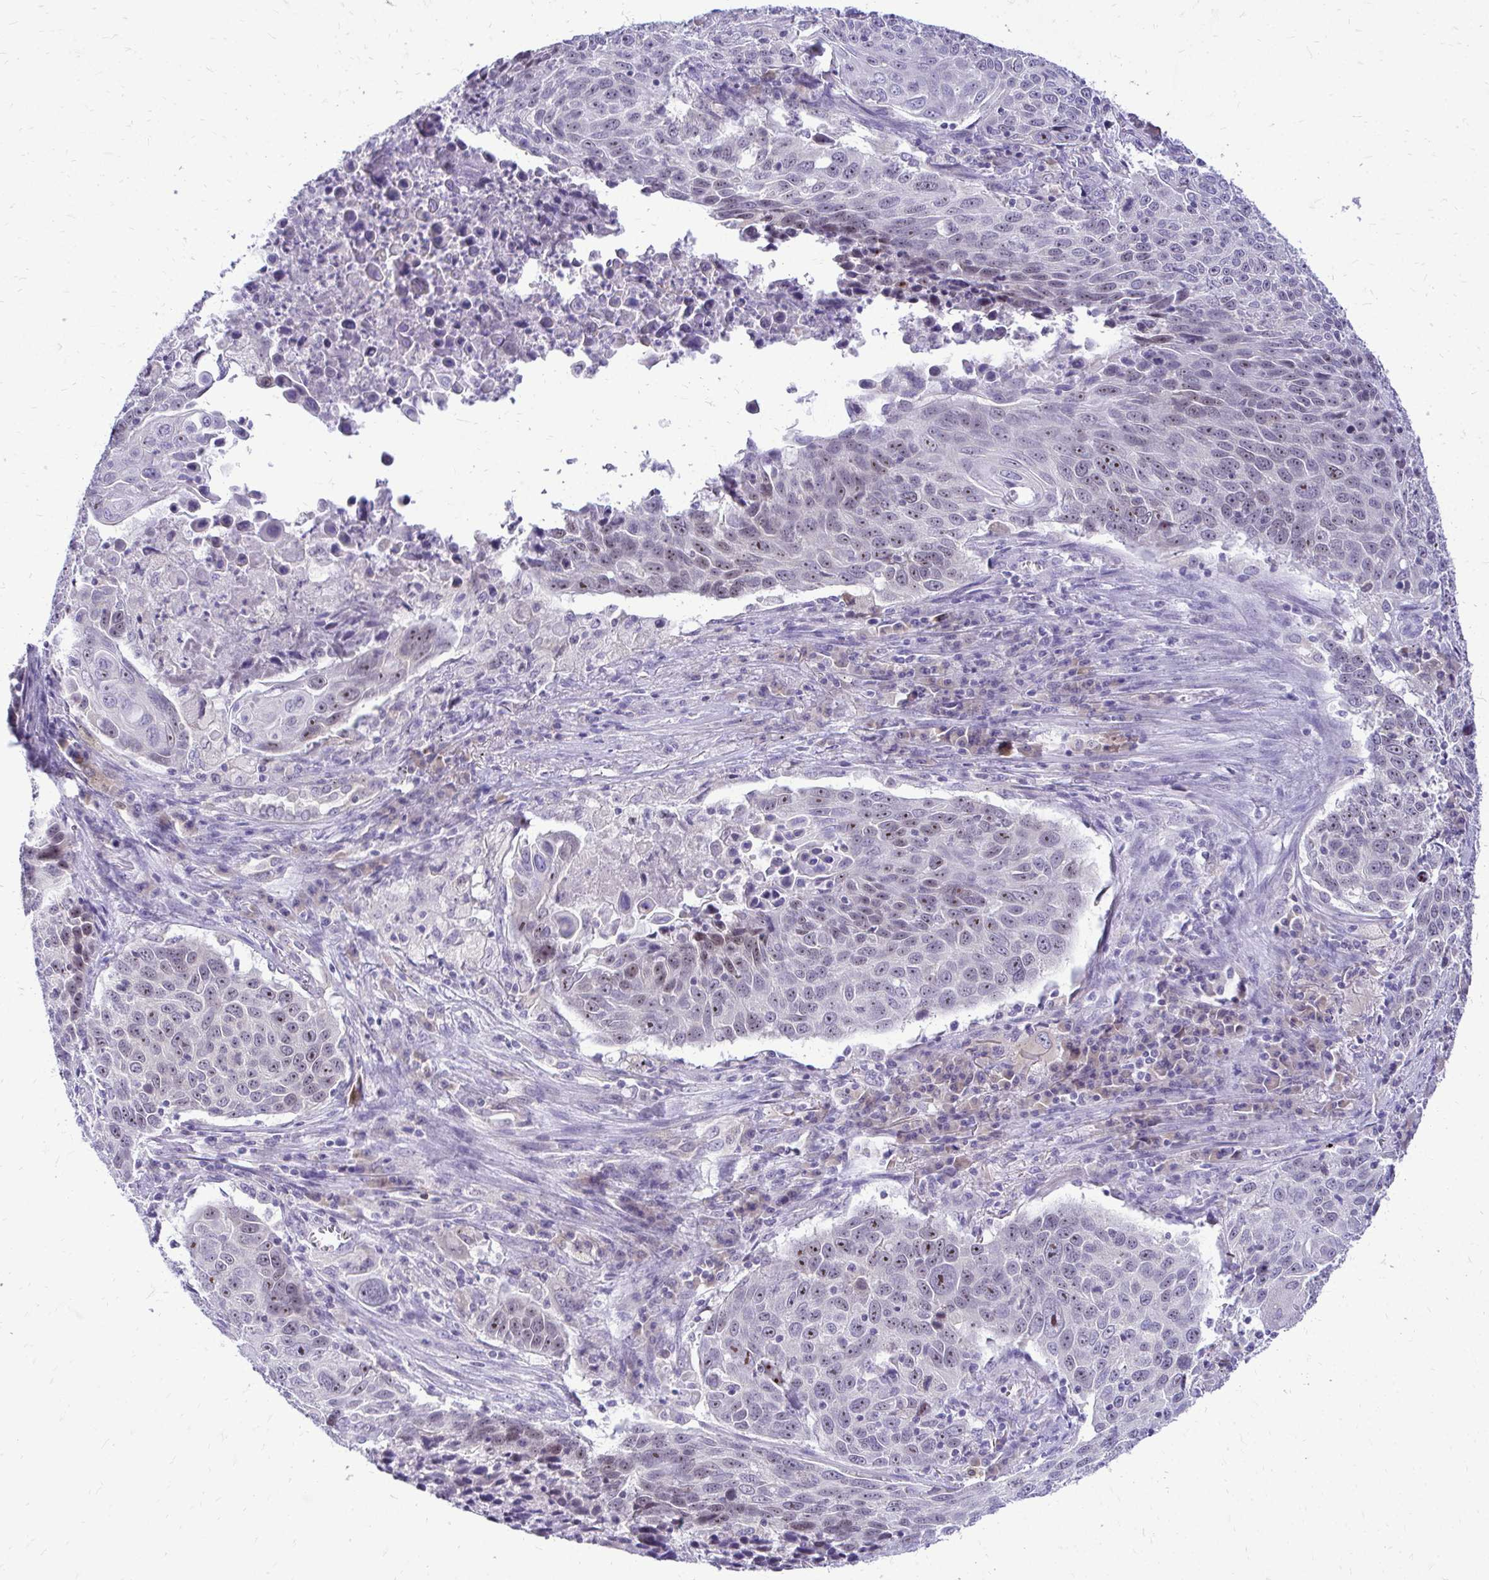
{"staining": {"intensity": "moderate", "quantity": "<25%", "location": "nuclear"}, "tissue": "lung cancer", "cell_type": "Tumor cells", "image_type": "cancer", "snomed": [{"axis": "morphology", "description": "Squamous cell carcinoma, NOS"}, {"axis": "topography", "description": "Lung"}], "caption": "Brown immunohistochemical staining in lung cancer displays moderate nuclear expression in approximately <25% of tumor cells.", "gene": "NIFK", "patient": {"sex": "male", "age": 78}}